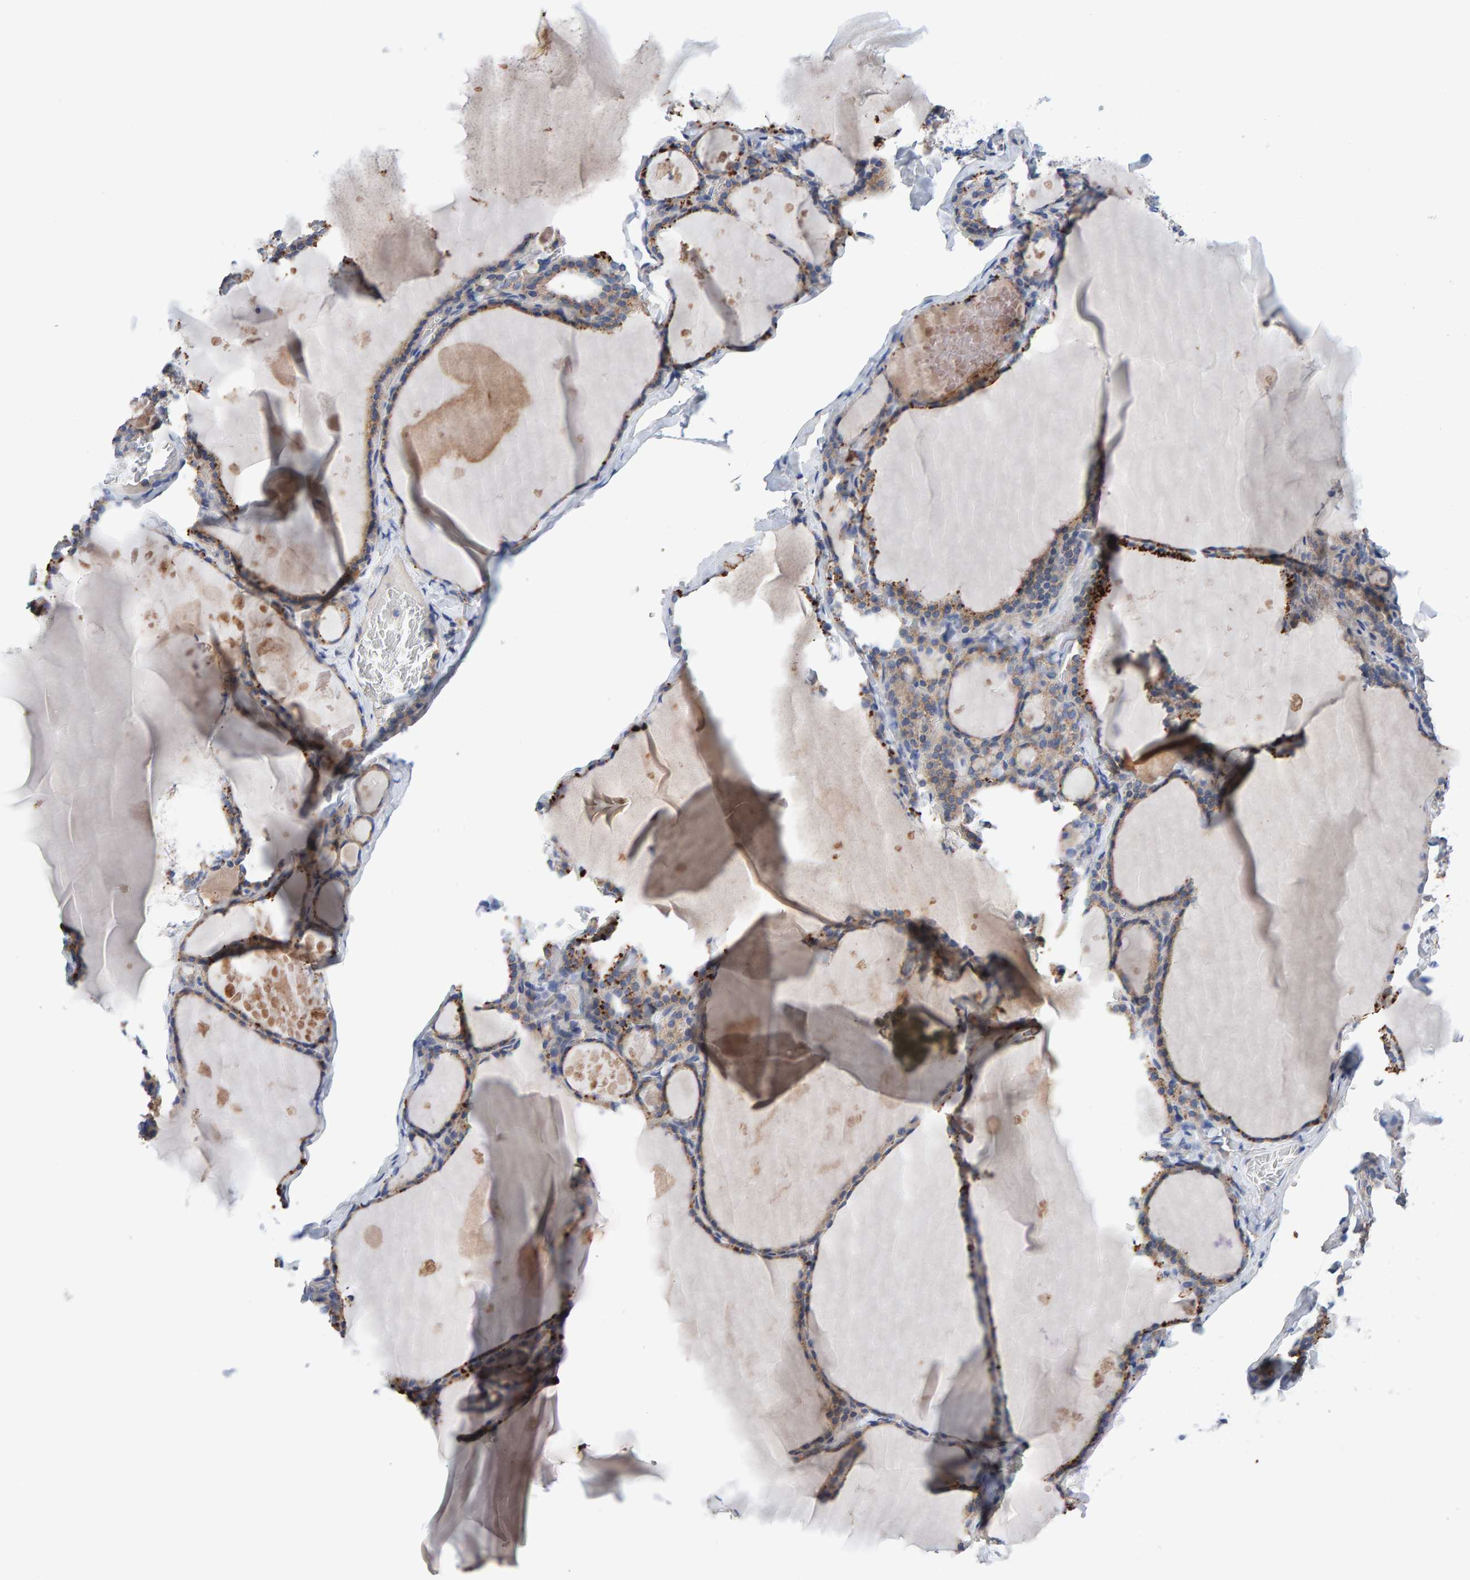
{"staining": {"intensity": "weak", "quantity": ">75%", "location": "cytoplasmic/membranous"}, "tissue": "thyroid gland", "cell_type": "Glandular cells", "image_type": "normal", "snomed": [{"axis": "morphology", "description": "Normal tissue, NOS"}, {"axis": "topography", "description": "Thyroid gland"}], "caption": "About >75% of glandular cells in benign human thyroid gland show weak cytoplasmic/membranous protein staining as visualized by brown immunohistochemical staining.", "gene": "EFR3A", "patient": {"sex": "male", "age": 56}}